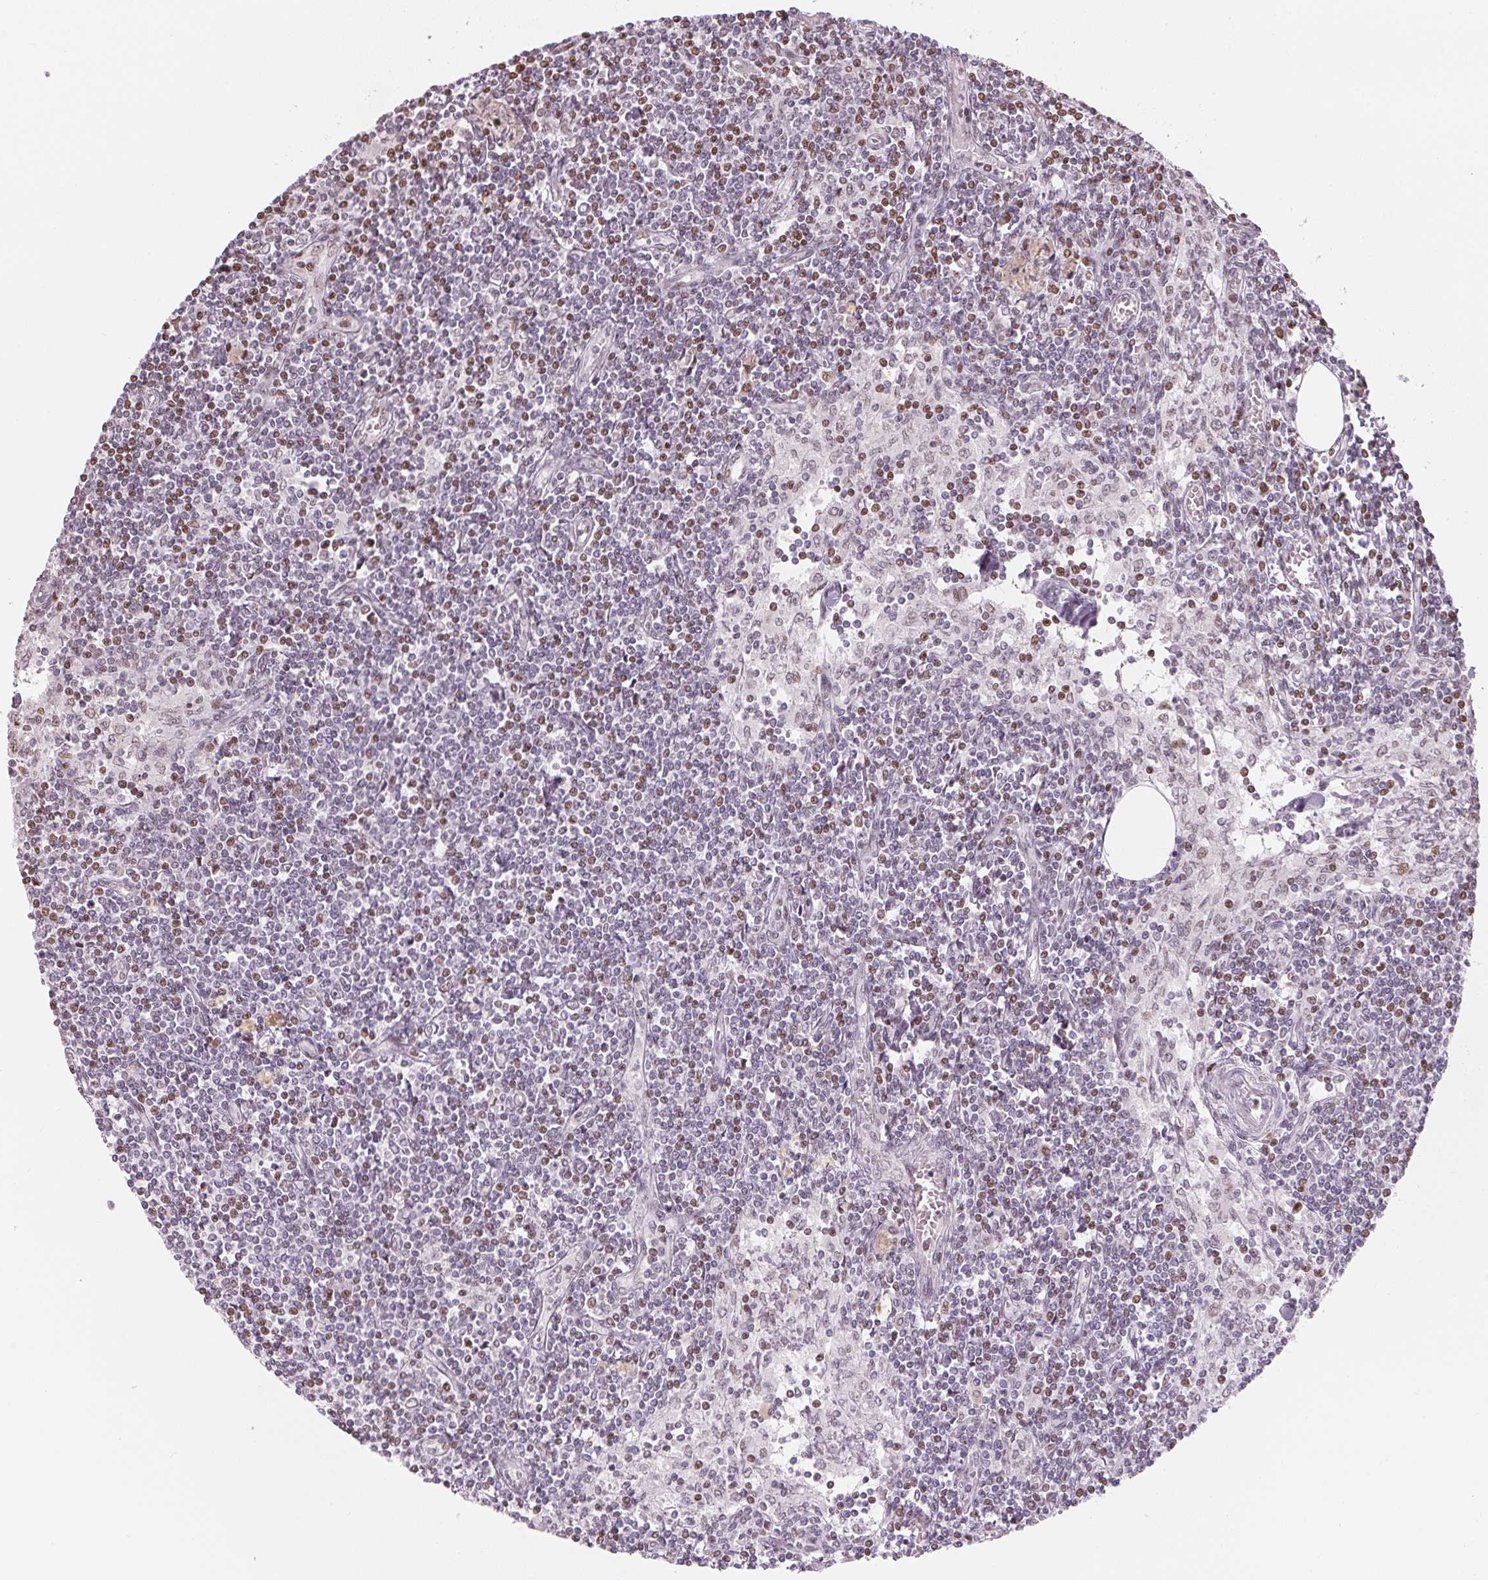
{"staining": {"intensity": "weak", "quantity": "25%-75%", "location": "nuclear"}, "tissue": "lymph node", "cell_type": "Germinal center cells", "image_type": "normal", "snomed": [{"axis": "morphology", "description": "Normal tissue, NOS"}, {"axis": "topography", "description": "Lymph node"}], "caption": "IHC (DAB (3,3'-diaminobenzidine)) staining of normal human lymph node shows weak nuclear protein positivity in approximately 25%-75% of germinal center cells.", "gene": "KAT6A", "patient": {"sex": "female", "age": 69}}